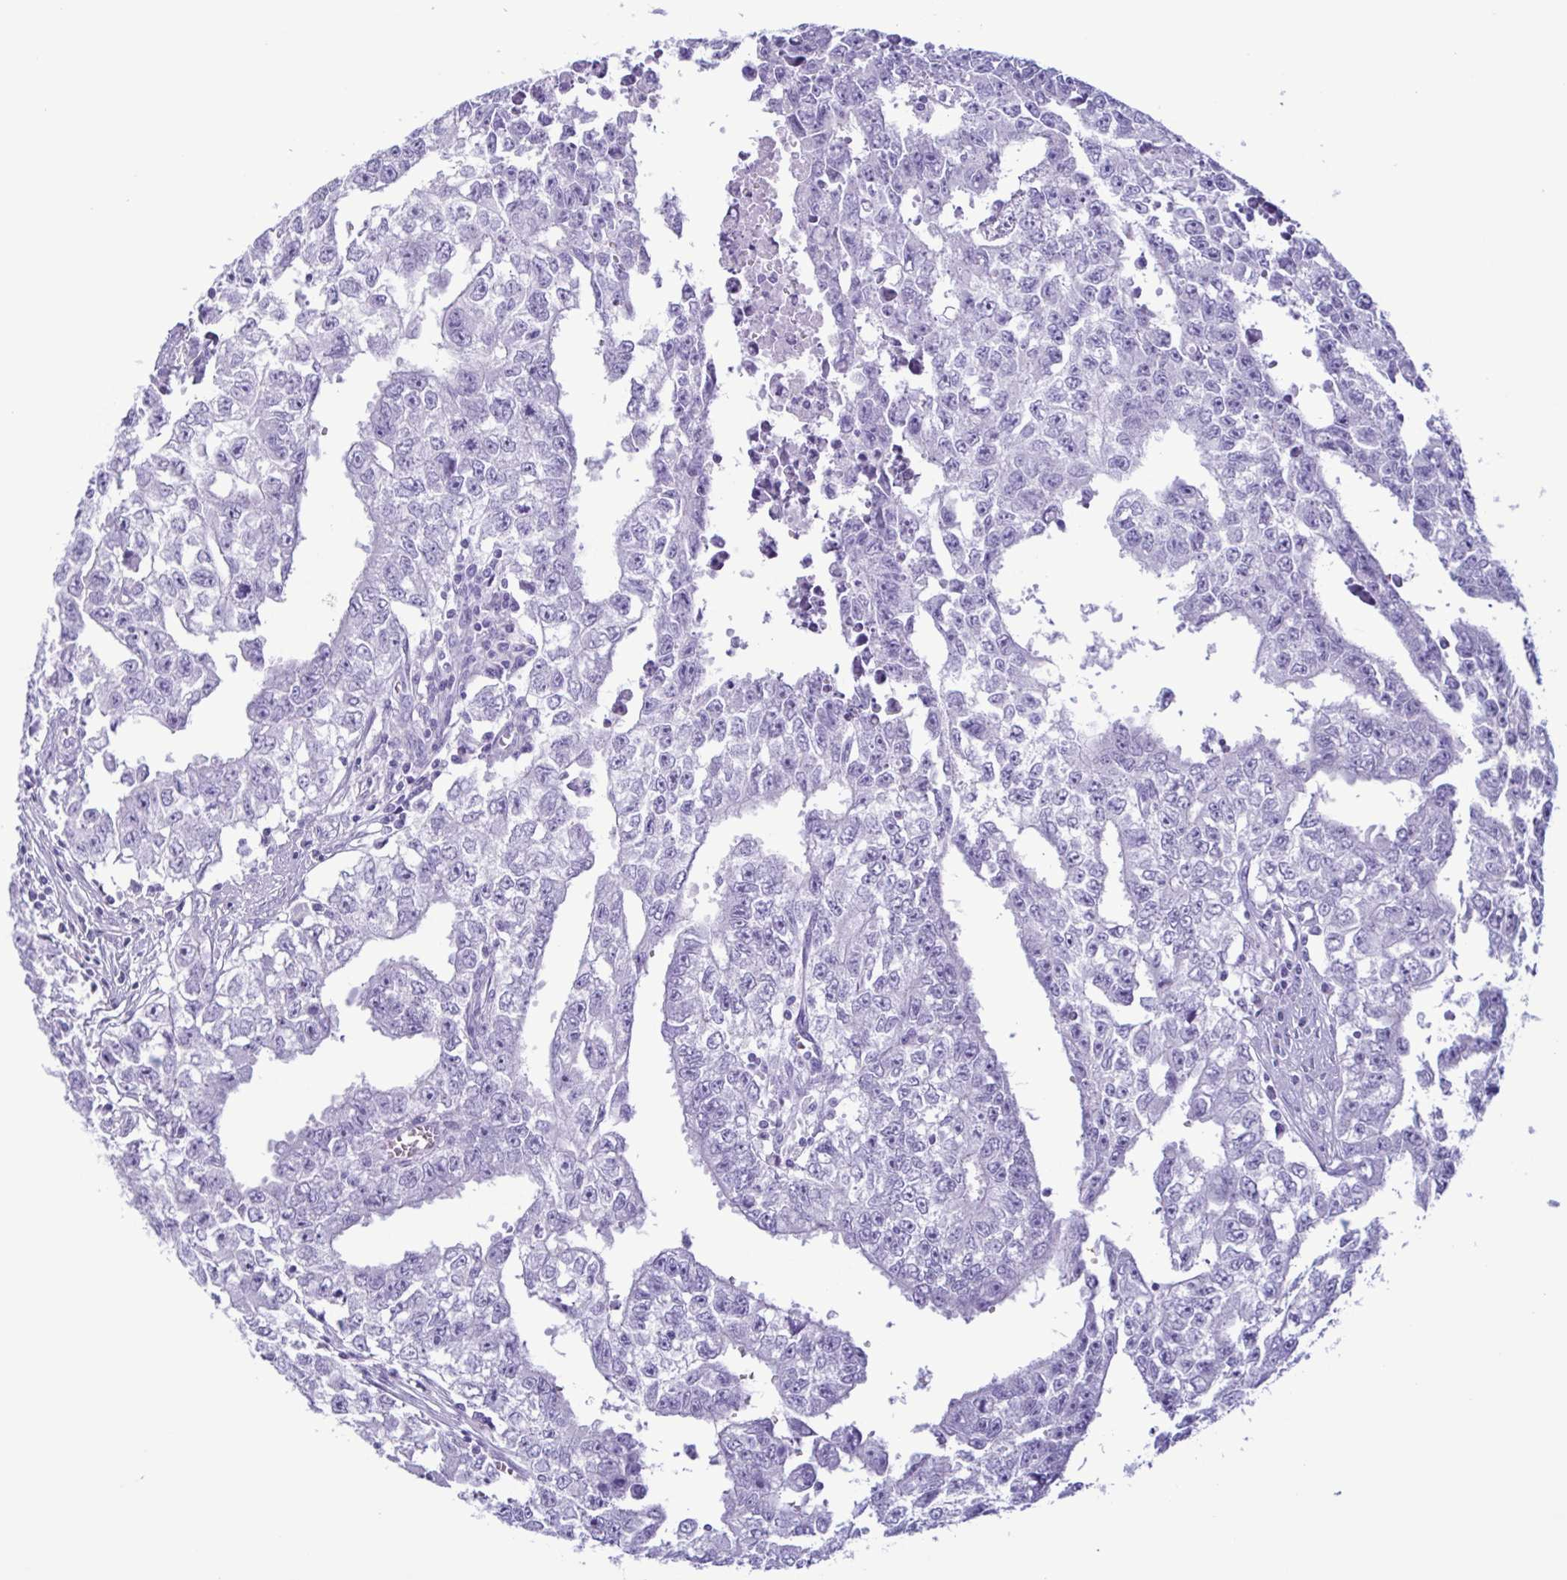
{"staining": {"intensity": "negative", "quantity": "none", "location": "none"}, "tissue": "testis cancer", "cell_type": "Tumor cells", "image_type": "cancer", "snomed": [{"axis": "morphology", "description": "Carcinoma, Embryonal, NOS"}, {"axis": "morphology", "description": "Teratoma, malignant, NOS"}, {"axis": "topography", "description": "Testis"}], "caption": "Immunohistochemistry image of testis malignant teratoma stained for a protein (brown), which displays no staining in tumor cells.", "gene": "LTF", "patient": {"sex": "male", "age": 24}}